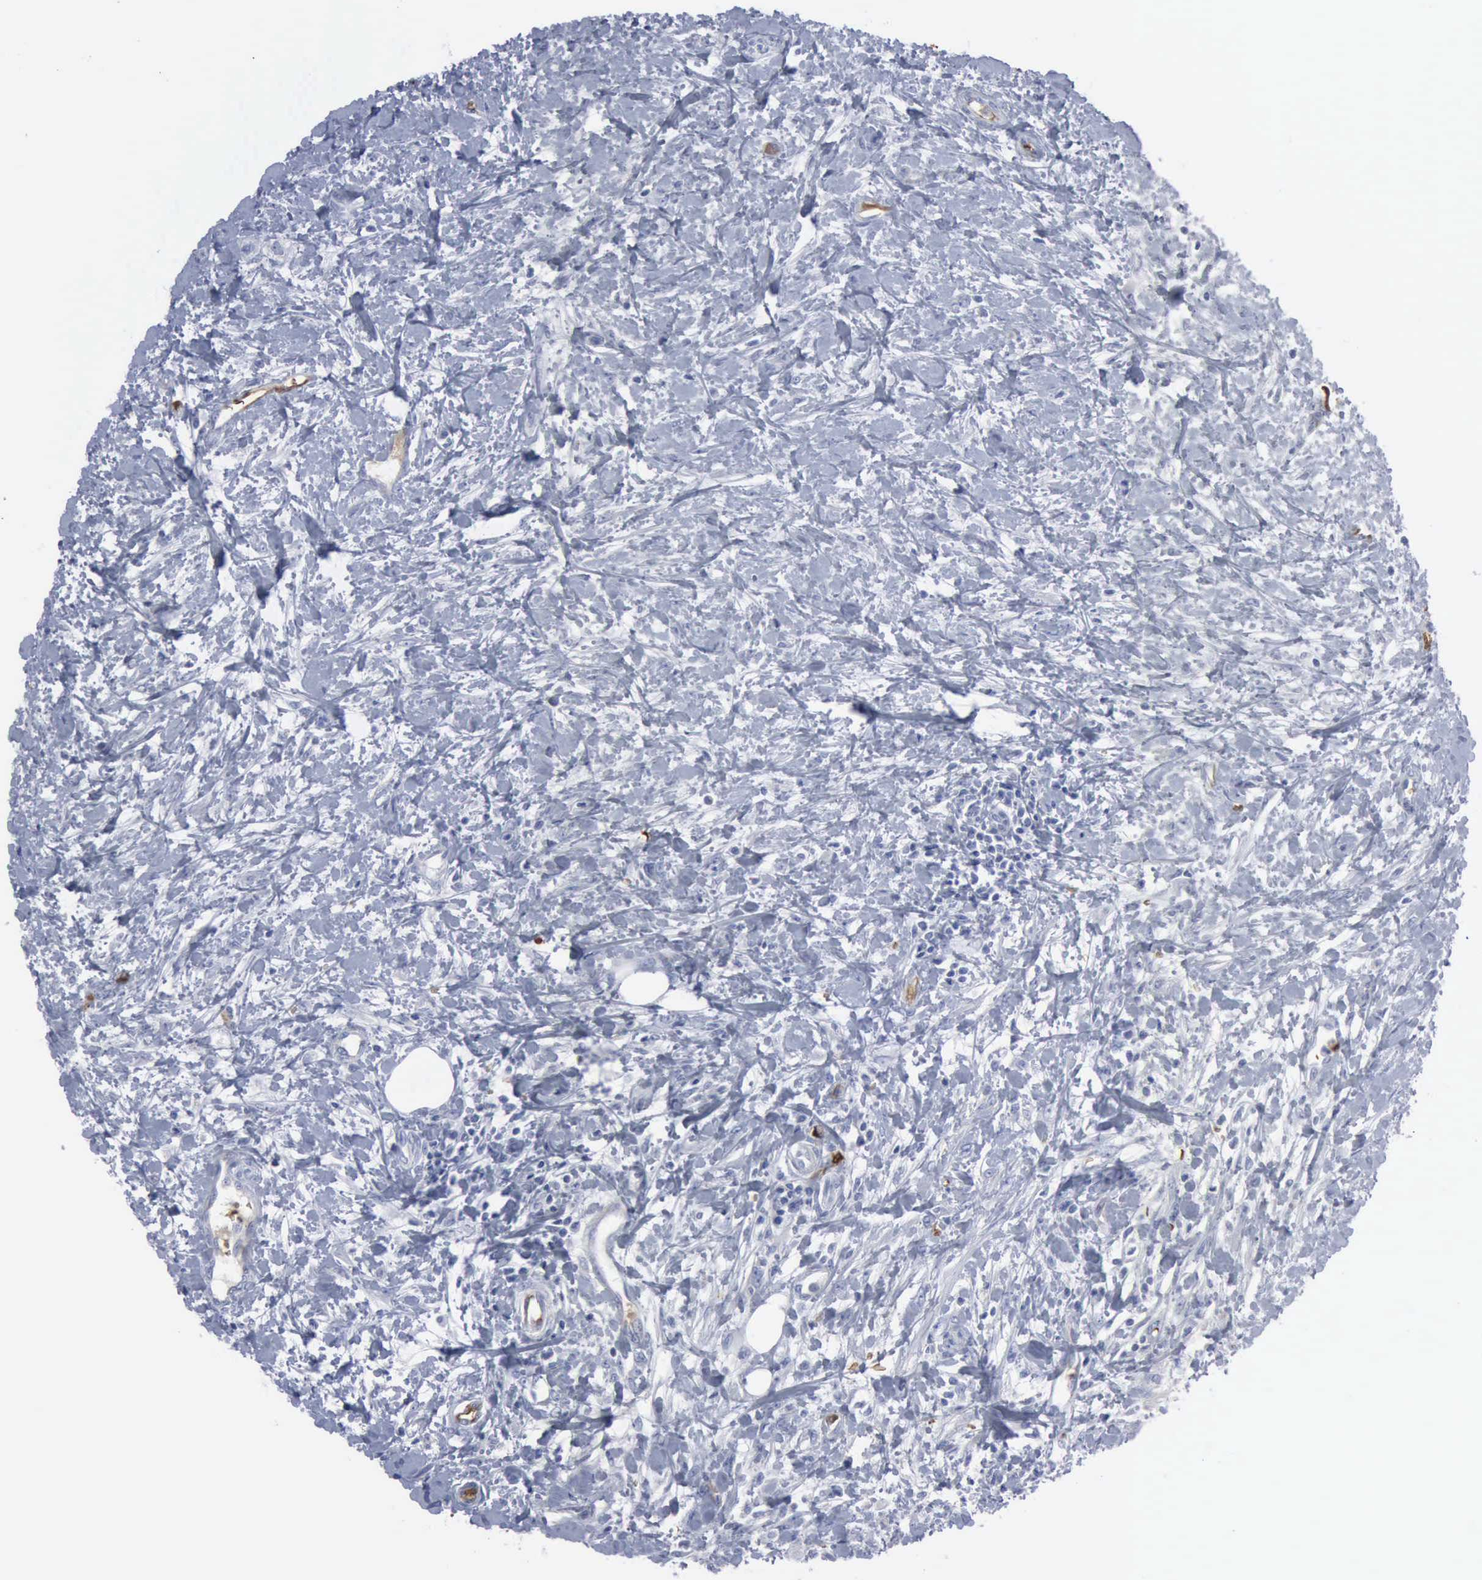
{"staining": {"intensity": "negative", "quantity": "none", "location": "none"}, "tissue": "urothelial cancer", "cell_type": "Tumor cells", "image_type": "cancer", "snomed": [{"axis": "morphology", "description": "Urothelial carcinoma, High grade"}, {"axis": "topography", "description": "Urinary bladder"}], "caption": "The histopathology image exhibits no staining of tumor cells in urothelial carcinoma (high-grade).", "gene": "TGFB1", "patient": {"sex": "male", "age": 56}}